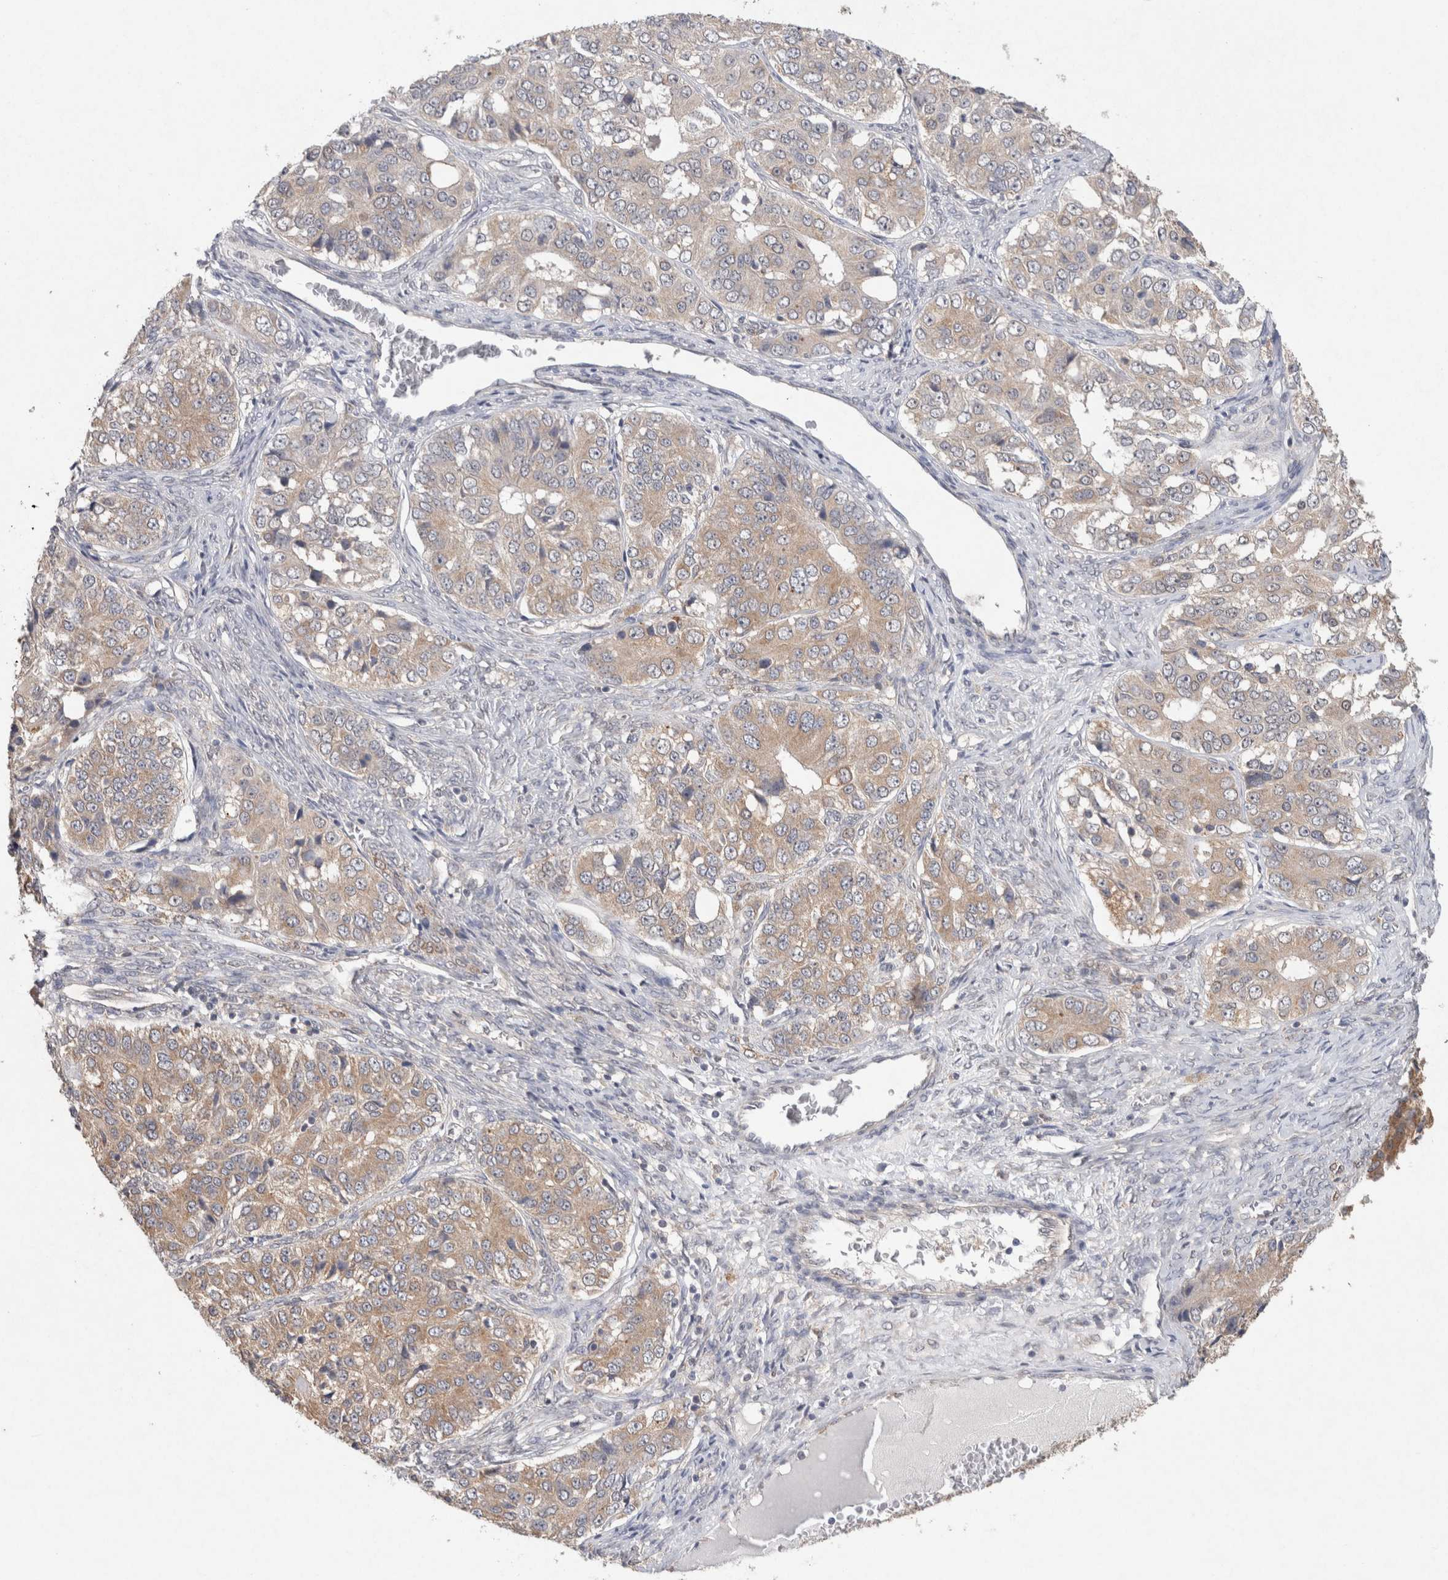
{"staining": {"intensity": "moderate", "quantity": ">75%", "location": "cytoplasmic/membranous"}, "tissue": "ovarian cancer", "cell_type": "Tumor cells", "image_type": "cancer", "snomed": [{"axis": "morphology", "description": "Carcinoma, endometroid"}, {"axis": "topography", "description": "Ovary"}], "caption": "Endometroid carcinoma (ovarian) stained for a protein (brown) displays moderate cytoplasmic/membranous positive positivity in approximately >75% of tumor cells.", "gene": "RAB14", "patient": {"sex": "female", "age": 51}}